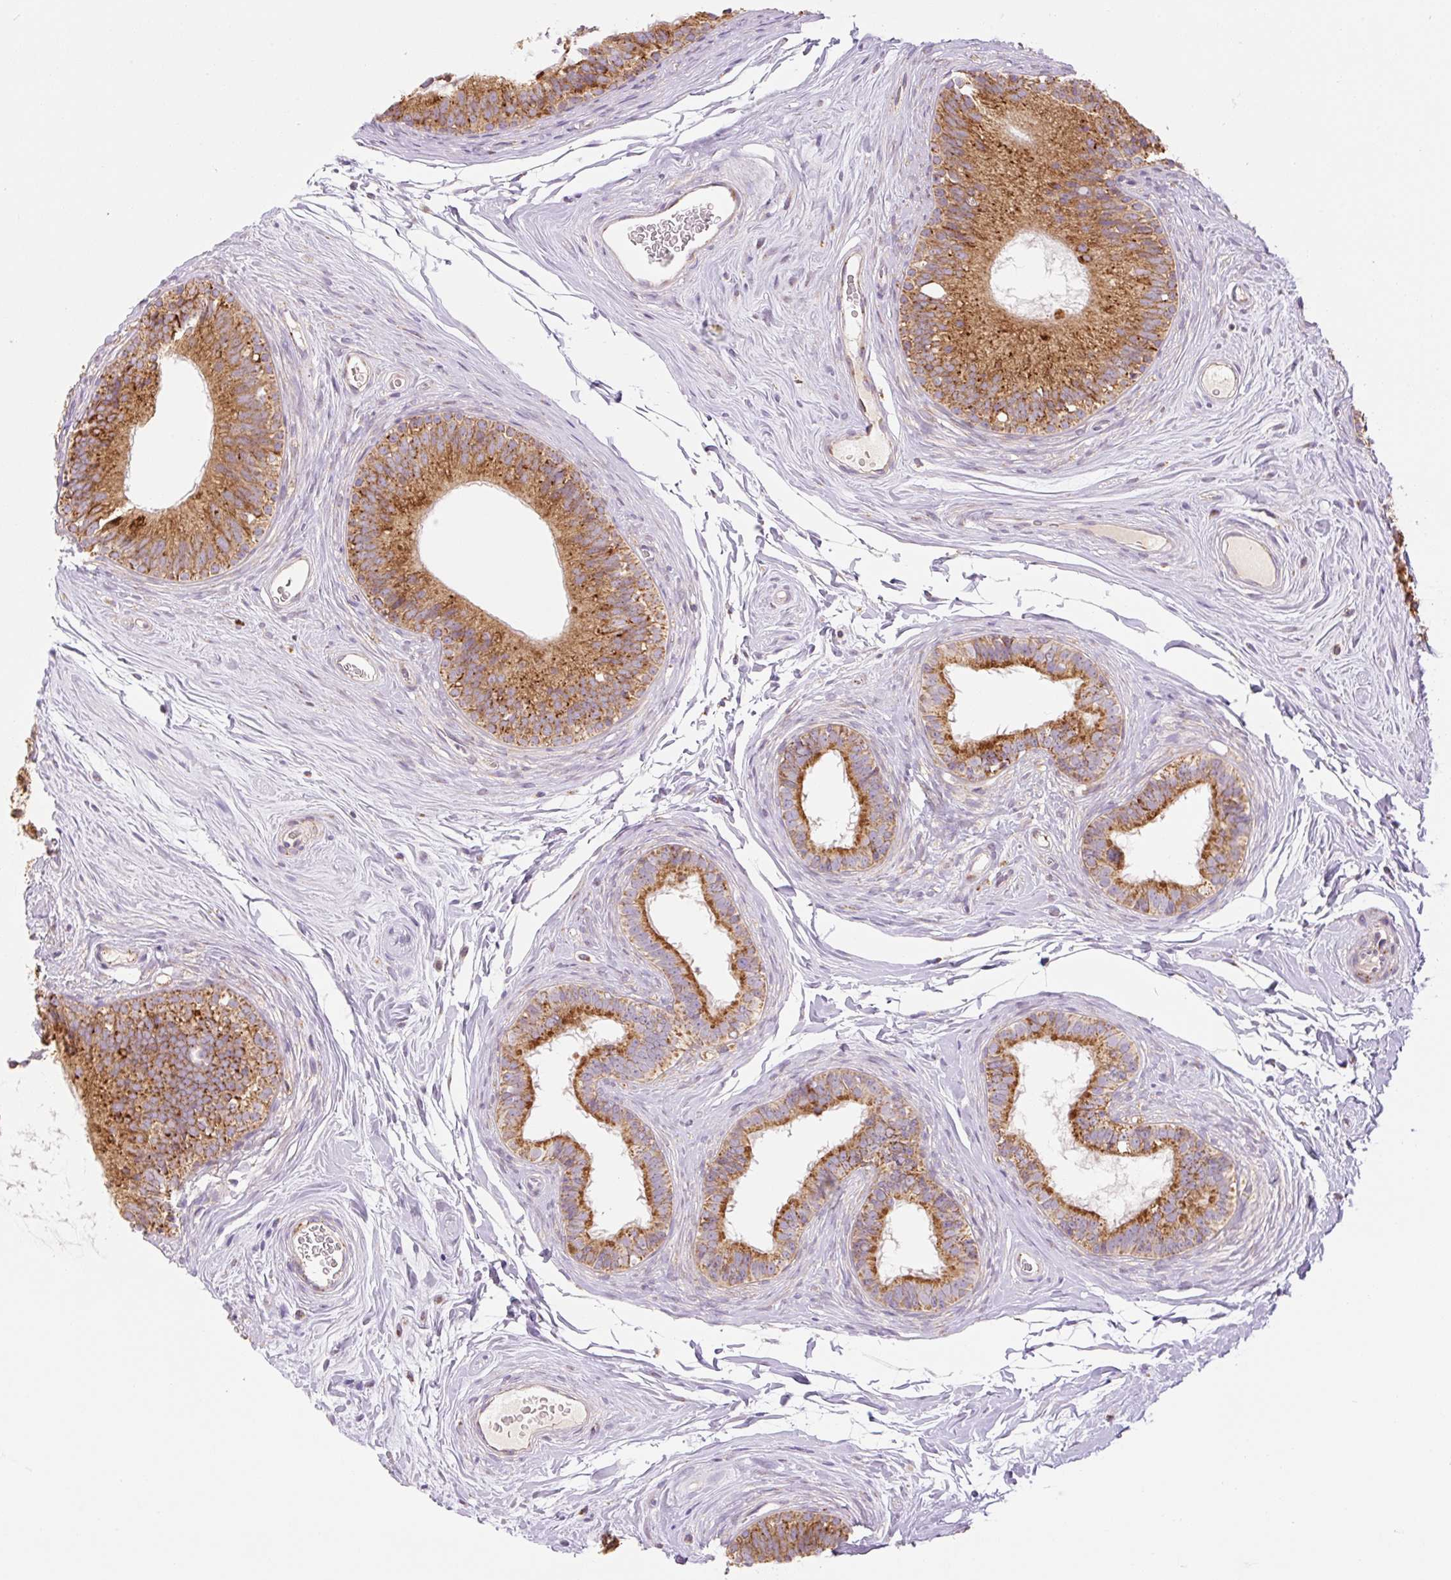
{"staining": {"intensity": "strong", "quantity": ">75%", "location": "cytoplasmic/membranous"}, "tissue": "epididymis", "cell_type": "Glandular cells", "image_type": "normal", "snomed": [{"axis": "morphology", "description": "Normal tissue, NOS"}, {"axis": "topography", "description": "Epididymis"}], "caption": "A brown stain labels strong cytoplasmic/membranous staining of a protein in glandular cells of benign human epididymis.", "gene": "GOSR2", "patient": {"sex": "male", "age": 33}}